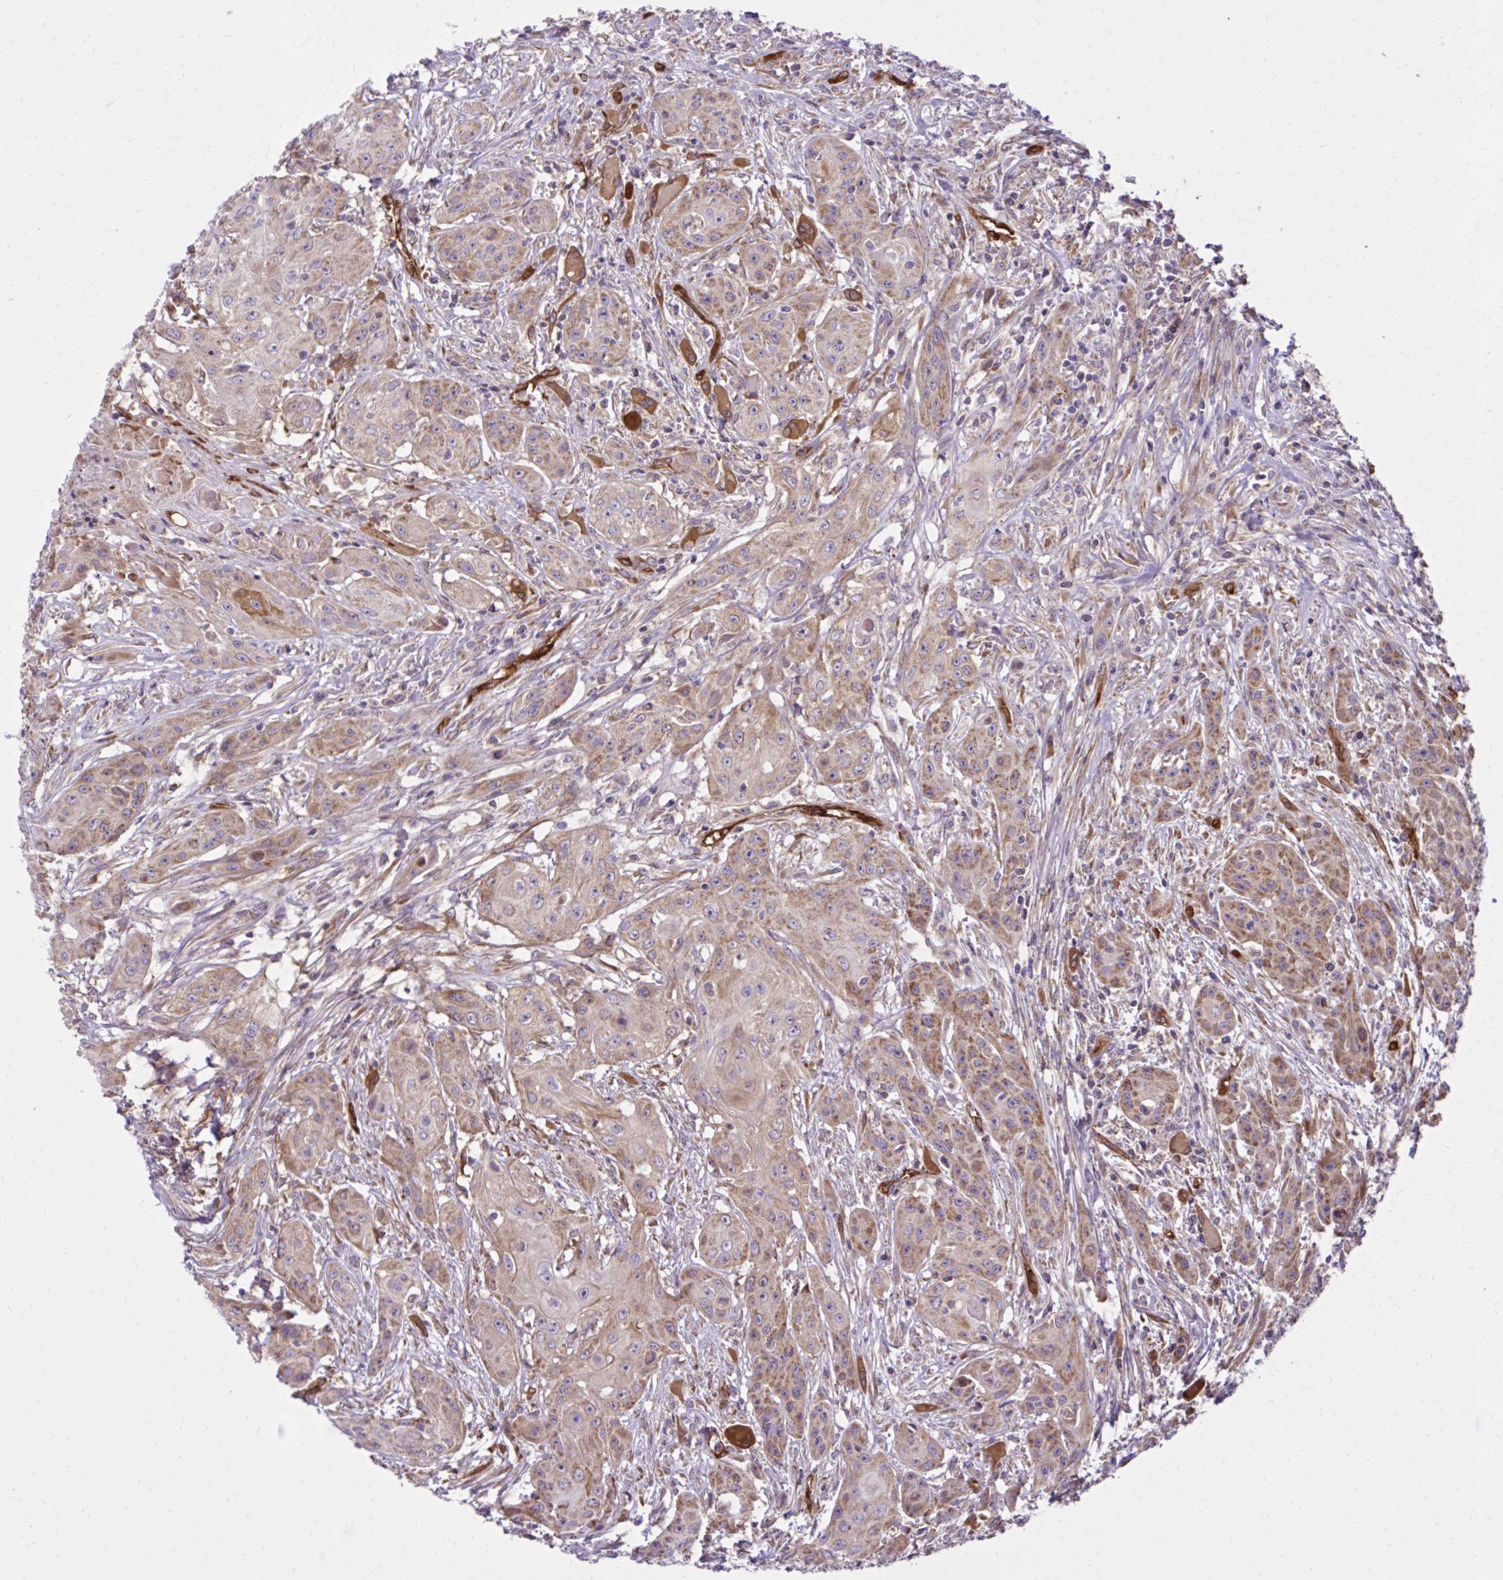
{"staining": {"intensity": "moderate", "quantity": ">75%", "location": "cytoplasmic/membranous"}, "tissue": "head and neck cancer", "cell_type": "Tumor cells", "image_type": "cancer", "snomed": [{"axis": "morphology", "description": "Squamous cell carcinoma, NOS"}, {"axis": "topography", "description": "Oral tissue"}, {"axis": "topography", "description": "Head-Neck"}, {"axis": "topography", "description": "Neck, NOS"}], "caption": "A brown stain highlights moderate cytoplasmic/membranous expression of a protein in human head and neck cancer (squamous cell carcinoma) tumor cells.", "gene": "LIMS1", "patient": {"sex": "female", "age": 55}}